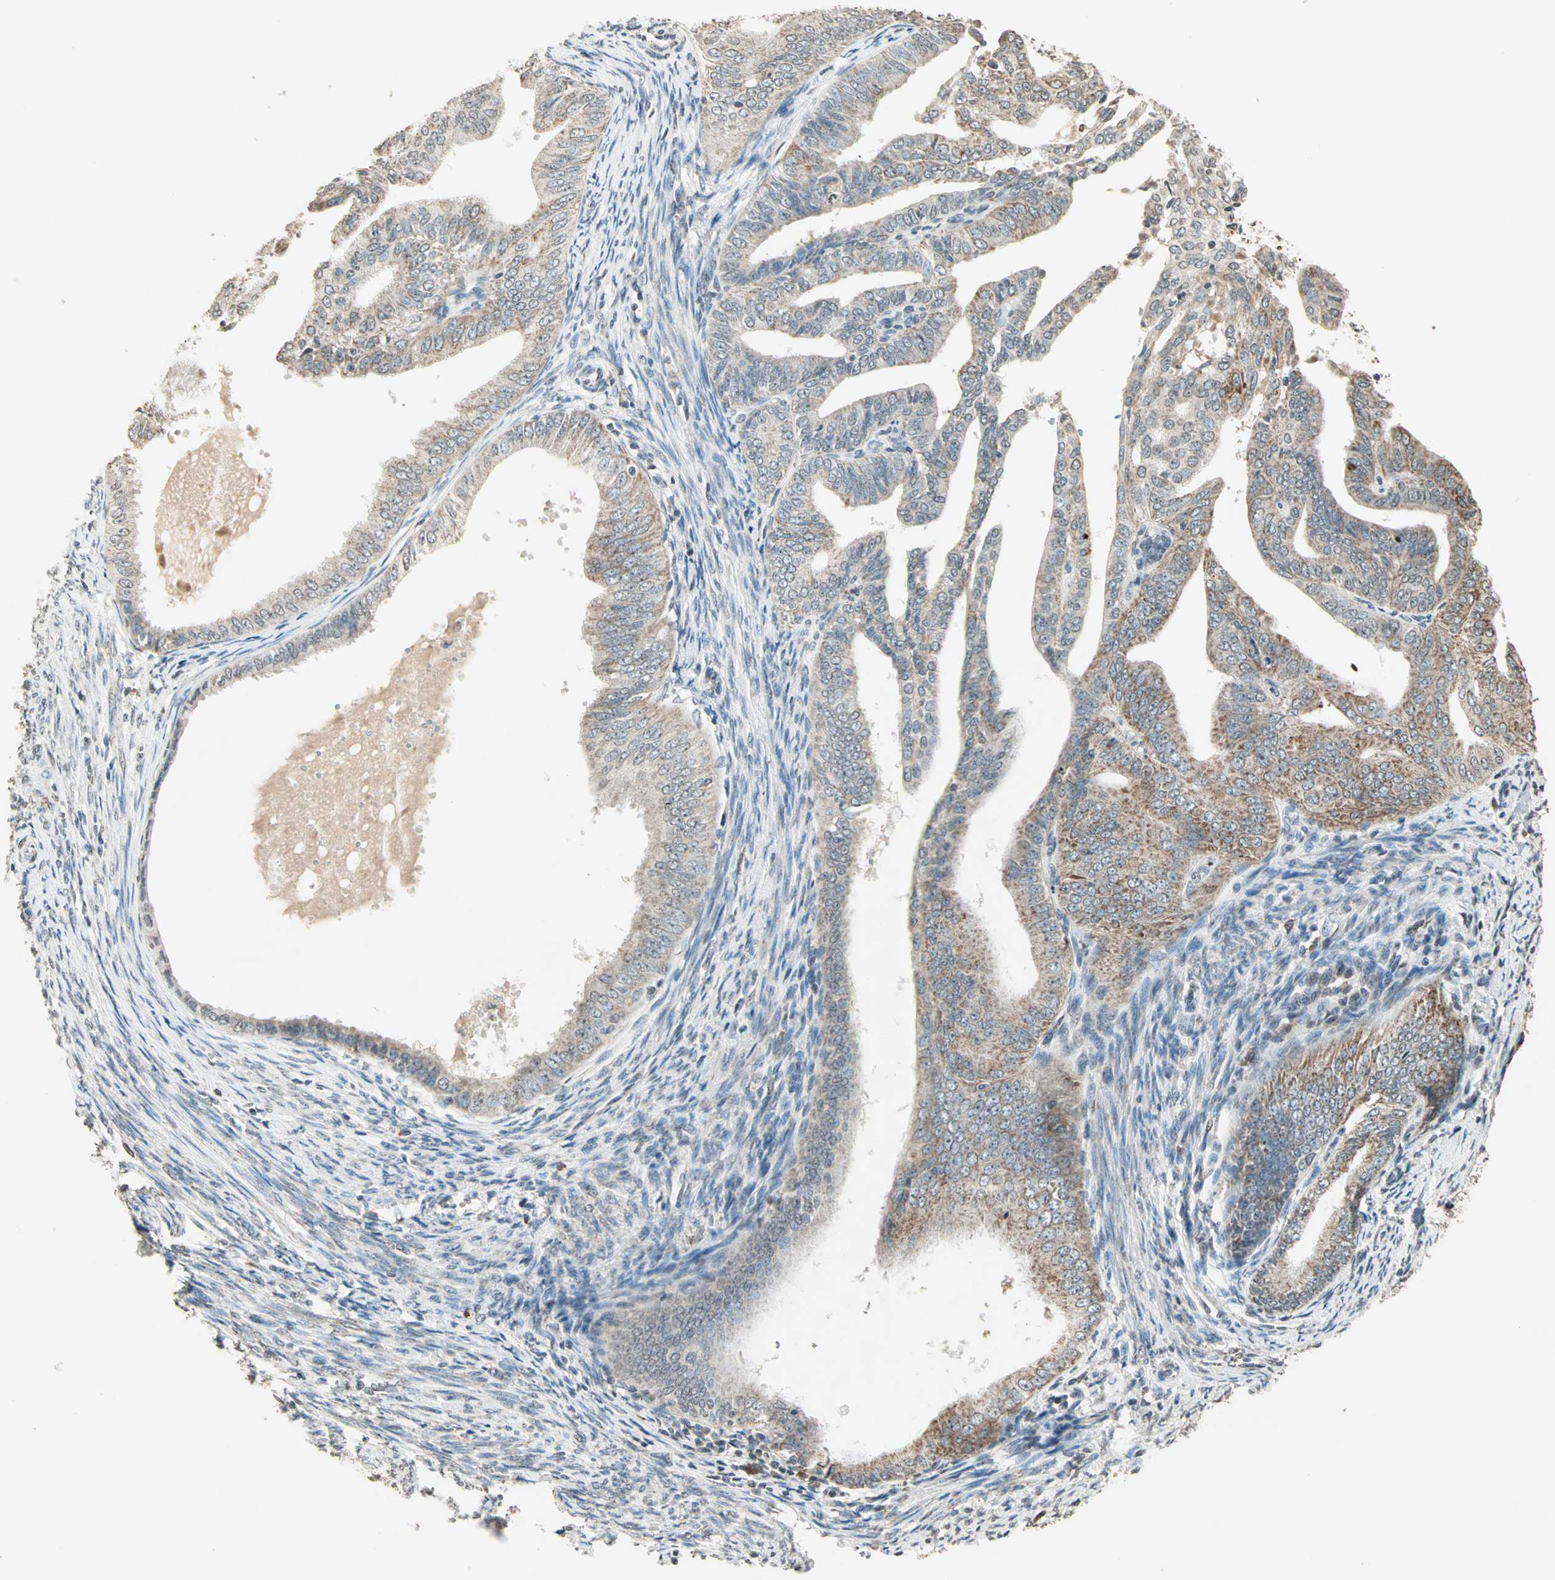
{"staining": {"intensity": "moderate", "quantity": "25%-75%", "location": "cytoplasmic/membranous"}, "tissue": "endometrial cancer", "cell_type": "Tumor cells", "image_type": "cancer", "snomed": [{"axis": "morphology", "description": "Adenocarcinoma, NOS"}, {"axis": "topography", "description": "Endometrium"}], "caption": "Immunohistochemistry (IHC) of endometrial adenocarcinoma shows medium levels of moderate cytoplasmic/membranous staining in approximately 25%-75% of tumor cells.", "gene": "PRELID1", "patient": {"sex": "female", "age": 58}}